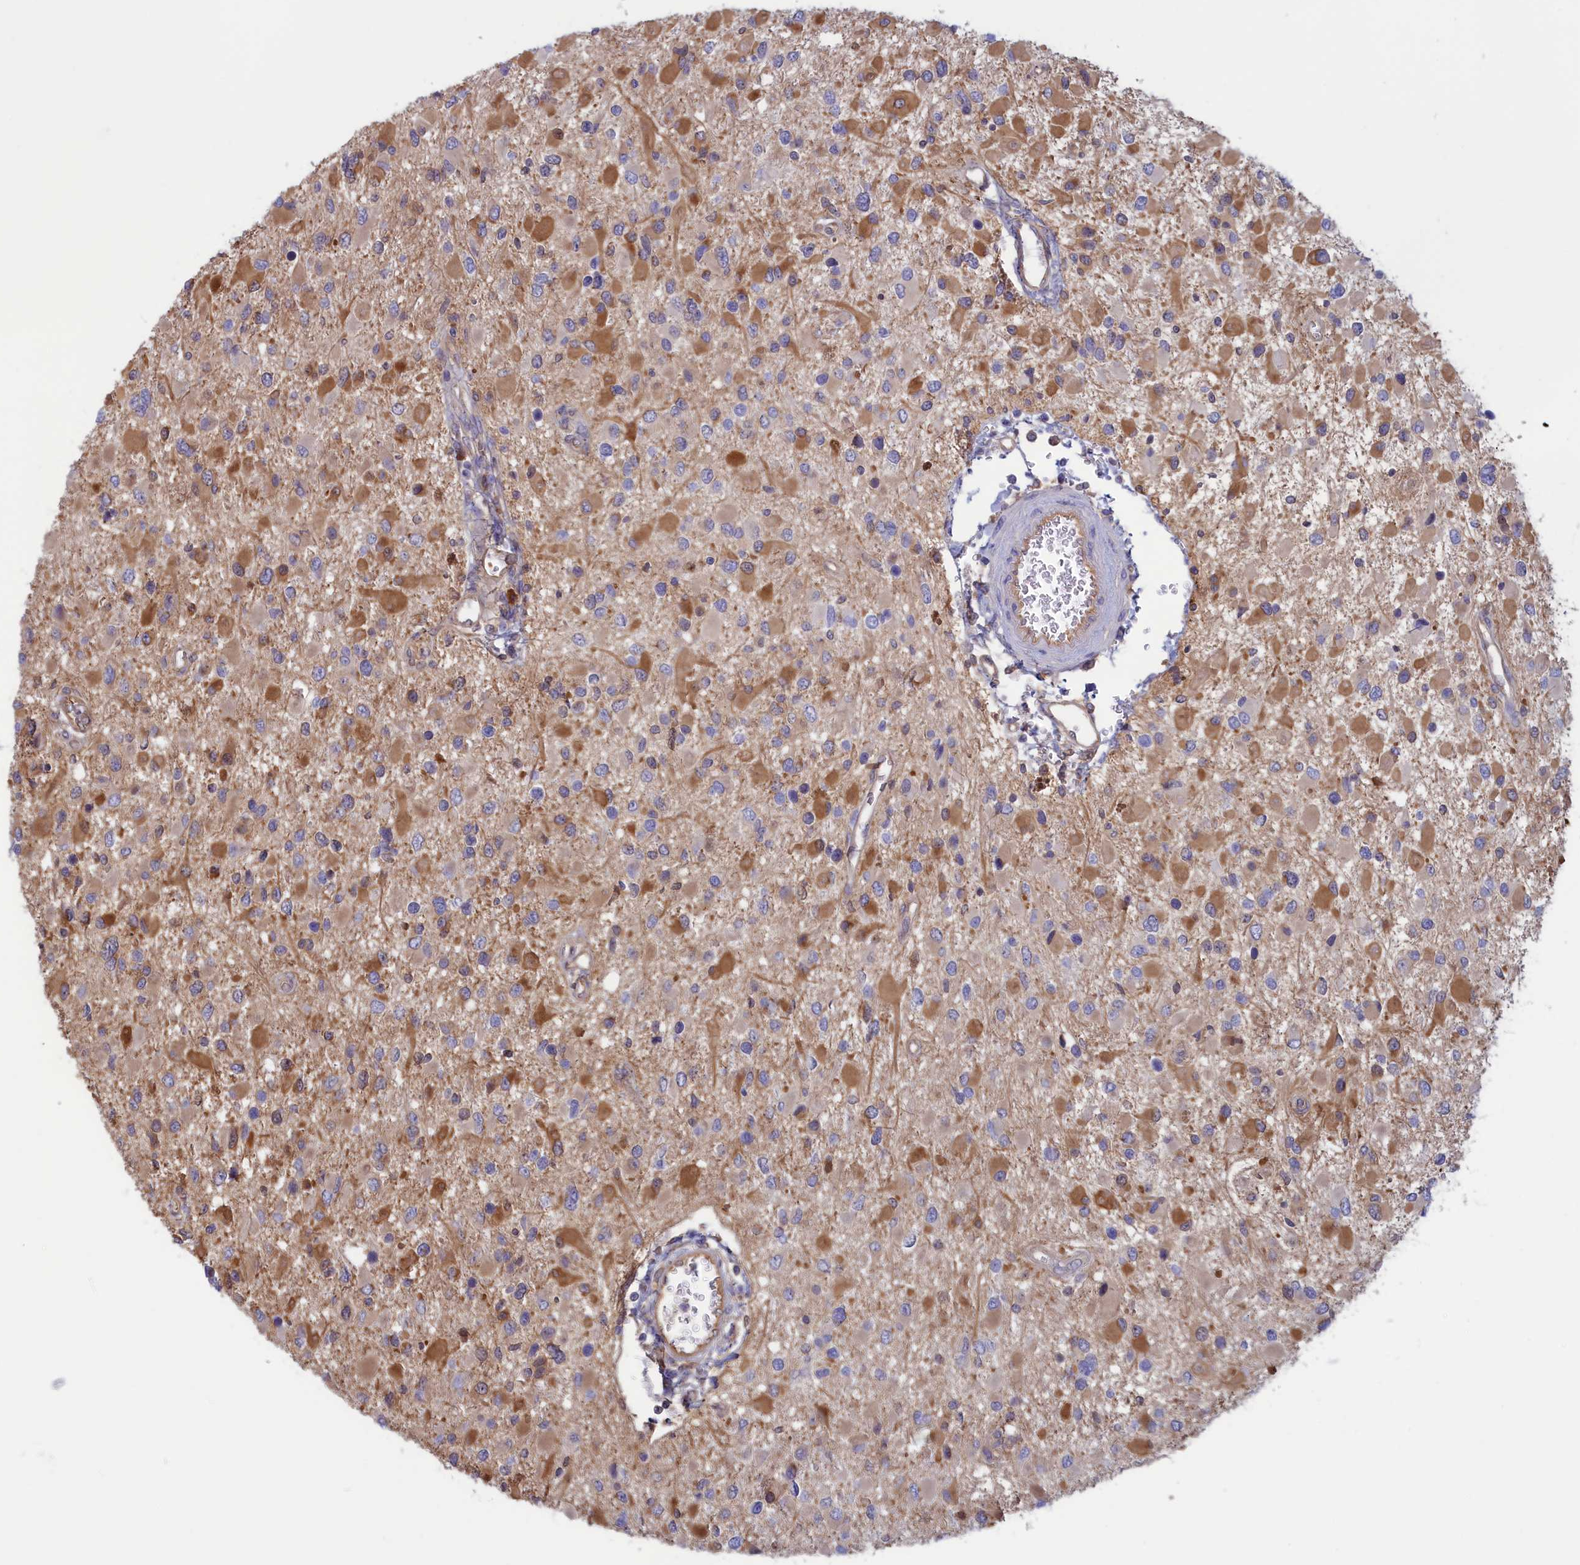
{"staining": {"intensity": "moderate", "quantity": "25%-75%", "location": "cytoplasmic/membranous"}, "tissue": "glioma", "cell_type": "Tumor cells", "image_type": "cancer", "snomed": [{"axis": "morphology", "description": "Glioma, malignant, High grade"}, {"axis": "topography", "description": "Brain"}], "caption": "Brown immunohistochemical staining in malignant high-grade glioma displays moderate cytoplasmic/membranous expression in about 25%-75% of tumor cells. The staining was performed using DAB (3,3'-diaminobenzidine) to visualize the protein expression in brown, while the nuclei were stained in blue with hematoxylin (Magnification: 20x).", "gene": "SYNDIG1L", "patient": {"sex": "male", "age": 53}}